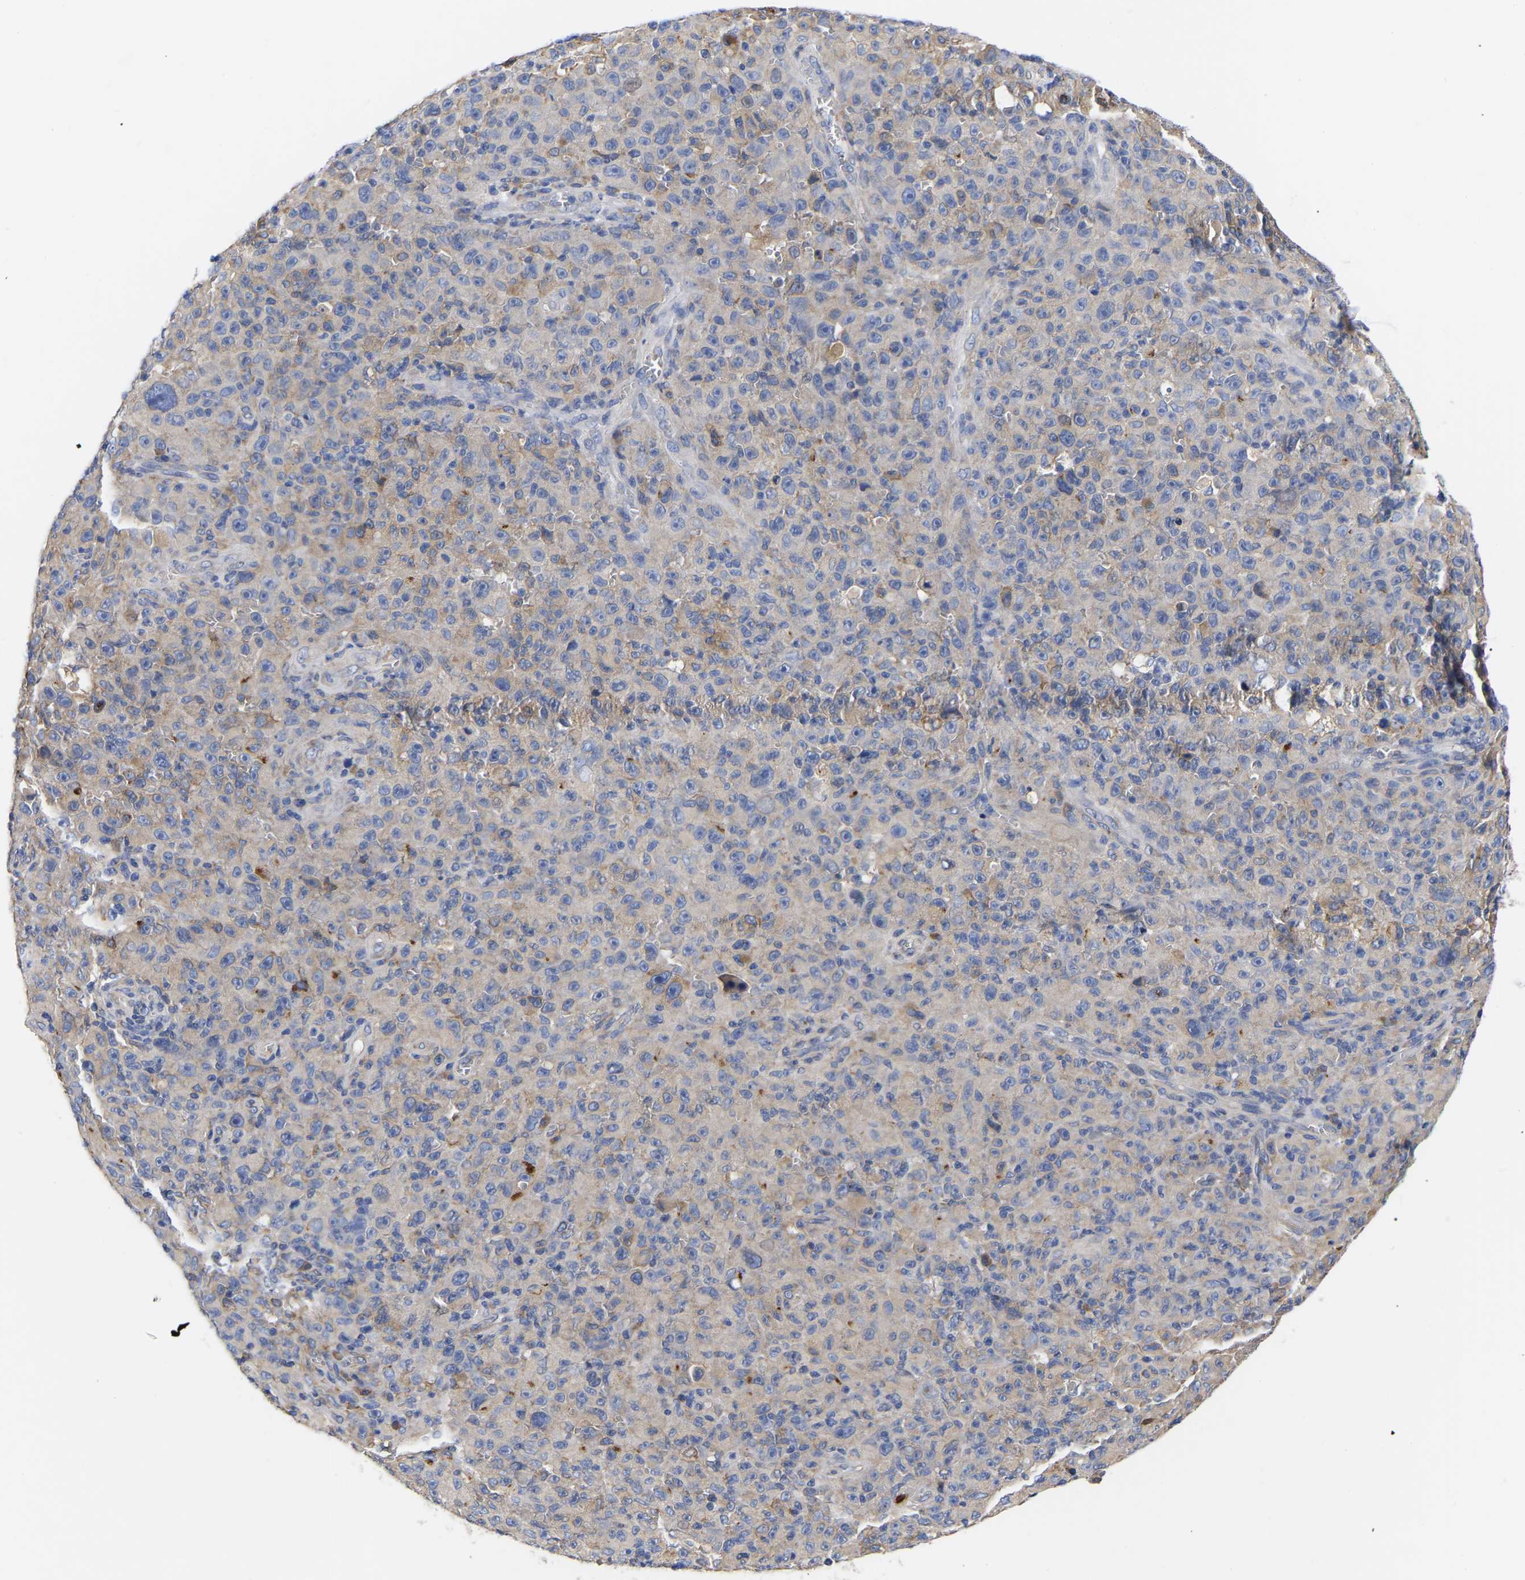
{"staining": {"intensity": "weak", "quantity": ">75%", "location": "cytoplasmic/membranous"}, "tissue": "melanoma", "cell_type": "Tumor cells", "image_type": "cancer", "snomed": [{"axis": "morphology", "description": "Malignant melanoma, NOS"}, {"axis": "topography", "description": "Skin"}], "caption": "Protein staining of malignant melanoma tissue demonstrates weak cytoplasmic/membranous expression in approximately >75% of tumor cells. (DAB (3,3'-diaminobenzidine) IHC, brown staining for protein, blue staining for nuclei).", "gene": "CFAP298", "patient": {"sex": "female", "age": 82}}